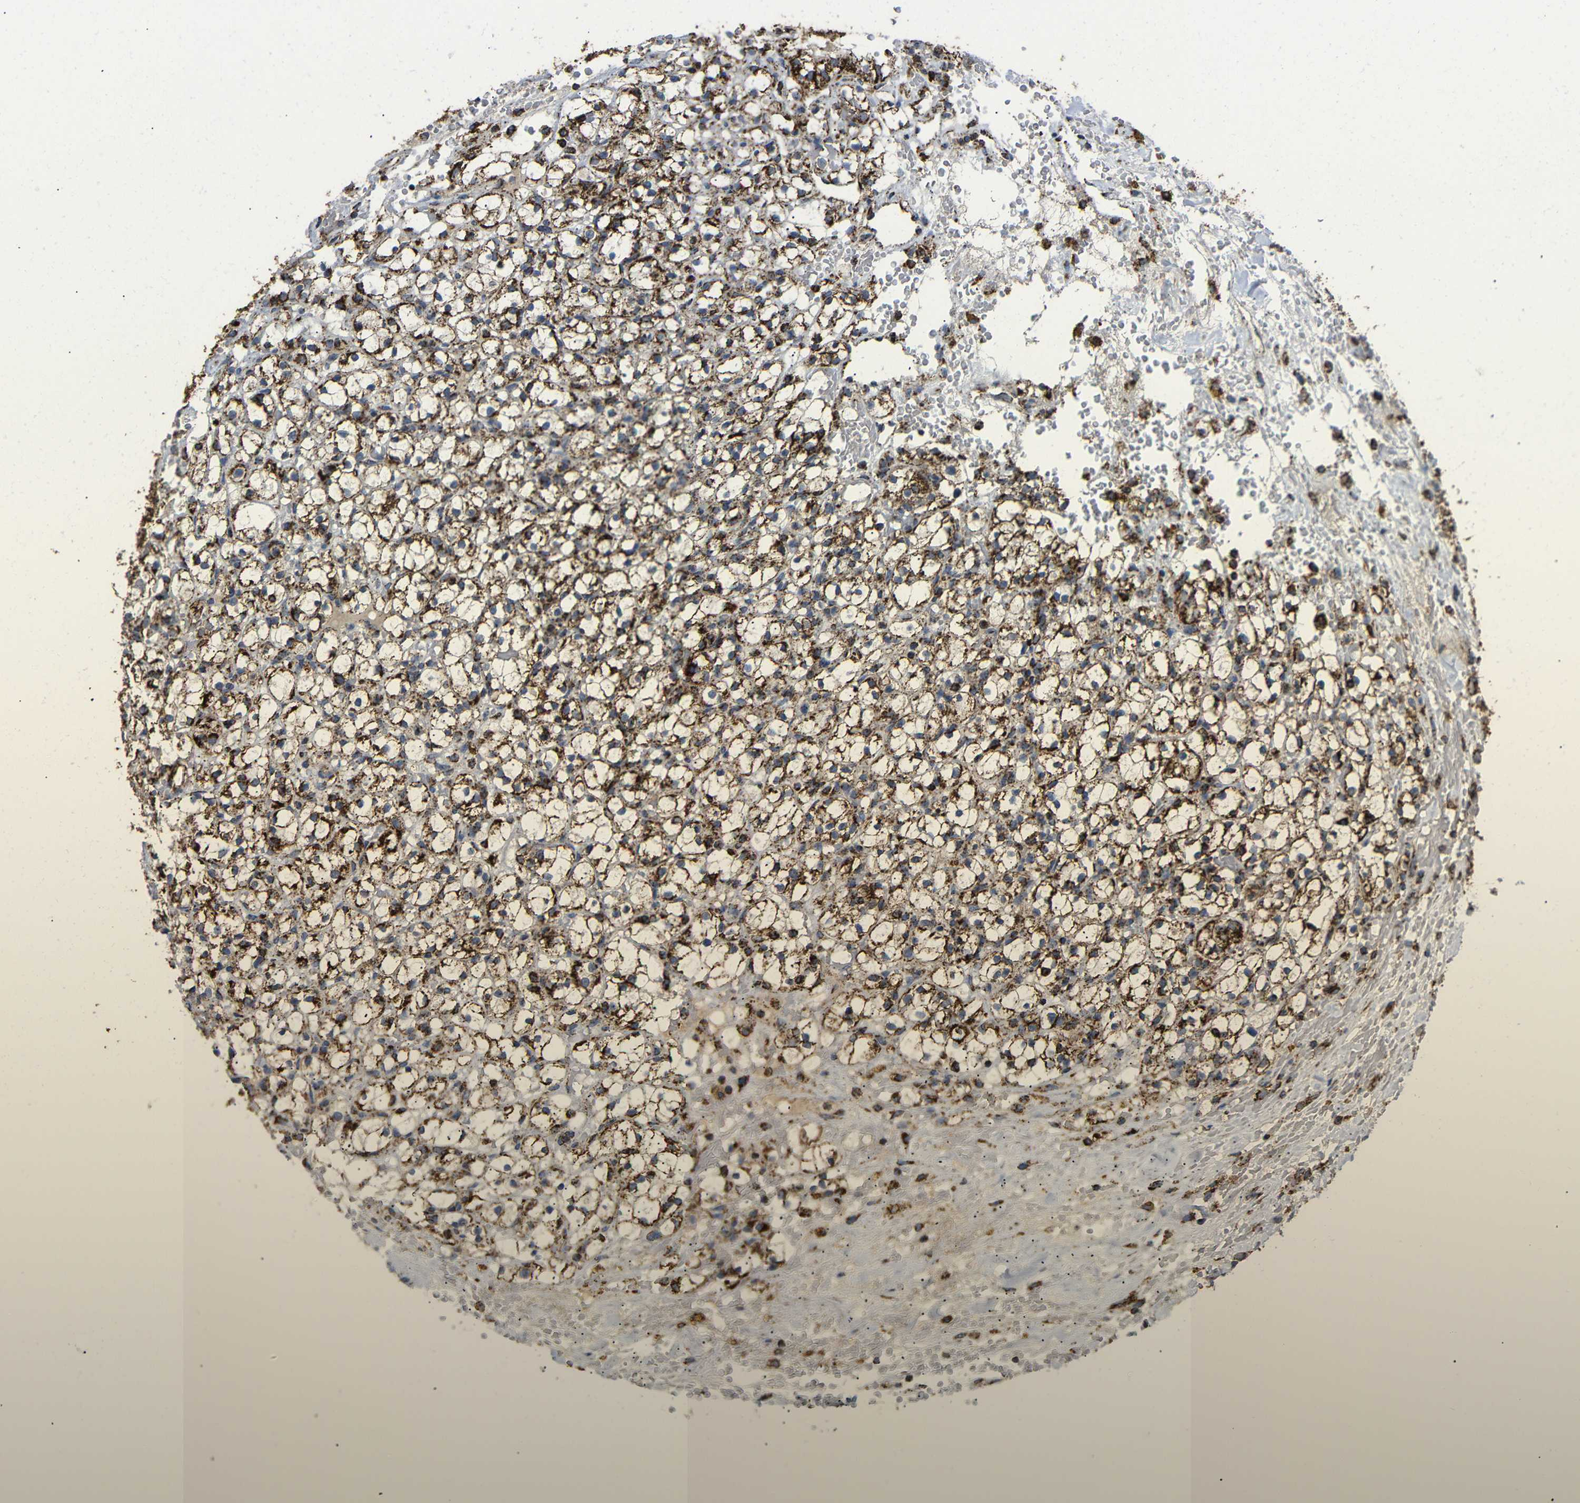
{"staining": {"intensity": "strong", "quantity": ">75%", "location": "cytoplasmic/membranous"}, "tissue": "renal cancer", "cell_type": "Tumor cells", "image_type": "cancer", "snomed": [{"axis": "morphology", "description": "Adenocarcinoma, NOS"}, {"axis": "topography", "description": "Kidney"}], "caption": "IHC of human adenocarcinoma (renal) shows high levels of strong cytoplasmic/membranous expression in about >75% of tumor cells.", "gene": "ATP5F1A", "patient": {"sex": "male", "age": 61}}